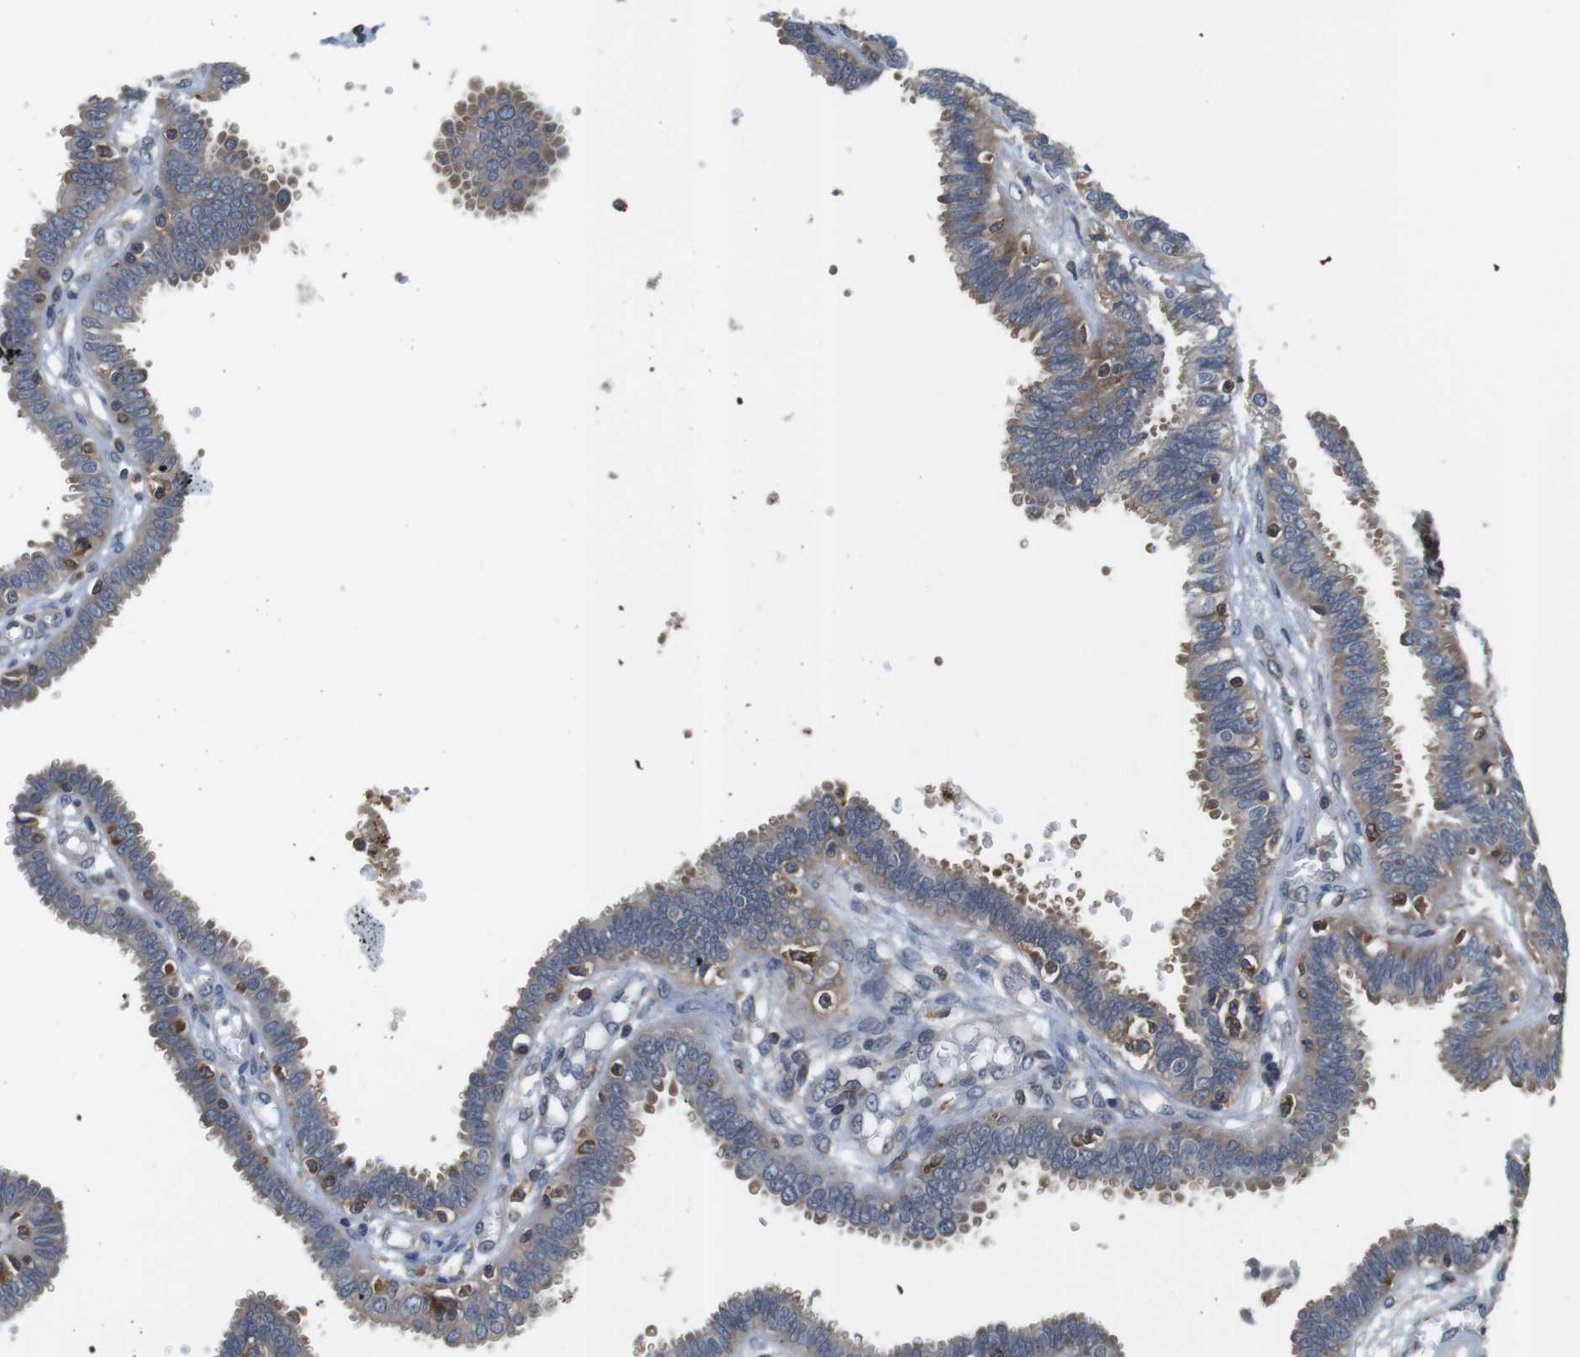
{"staining": {"intensity": "weak", "quantity": ">75%", "location": "cytoplasmic/membranous"}, "tissue": "fallopian tube", "cell_type": "Glandular cells", "image_type": "normal", "snomed": [{"axis": "morphology", "description": "Normal tissue, NOS"}, {"axis": "topography", "description": "Fallopian tube"}], "caption": "This is a photomicrograph of immunohistochemistry (IHC) staining of unremarkable fallopian tube, which shows weak expression in the cytoplasmic/membranous of glandular cells.", "gene": "HERPUD2", "patient": {"sex": "female", "age": 32}}